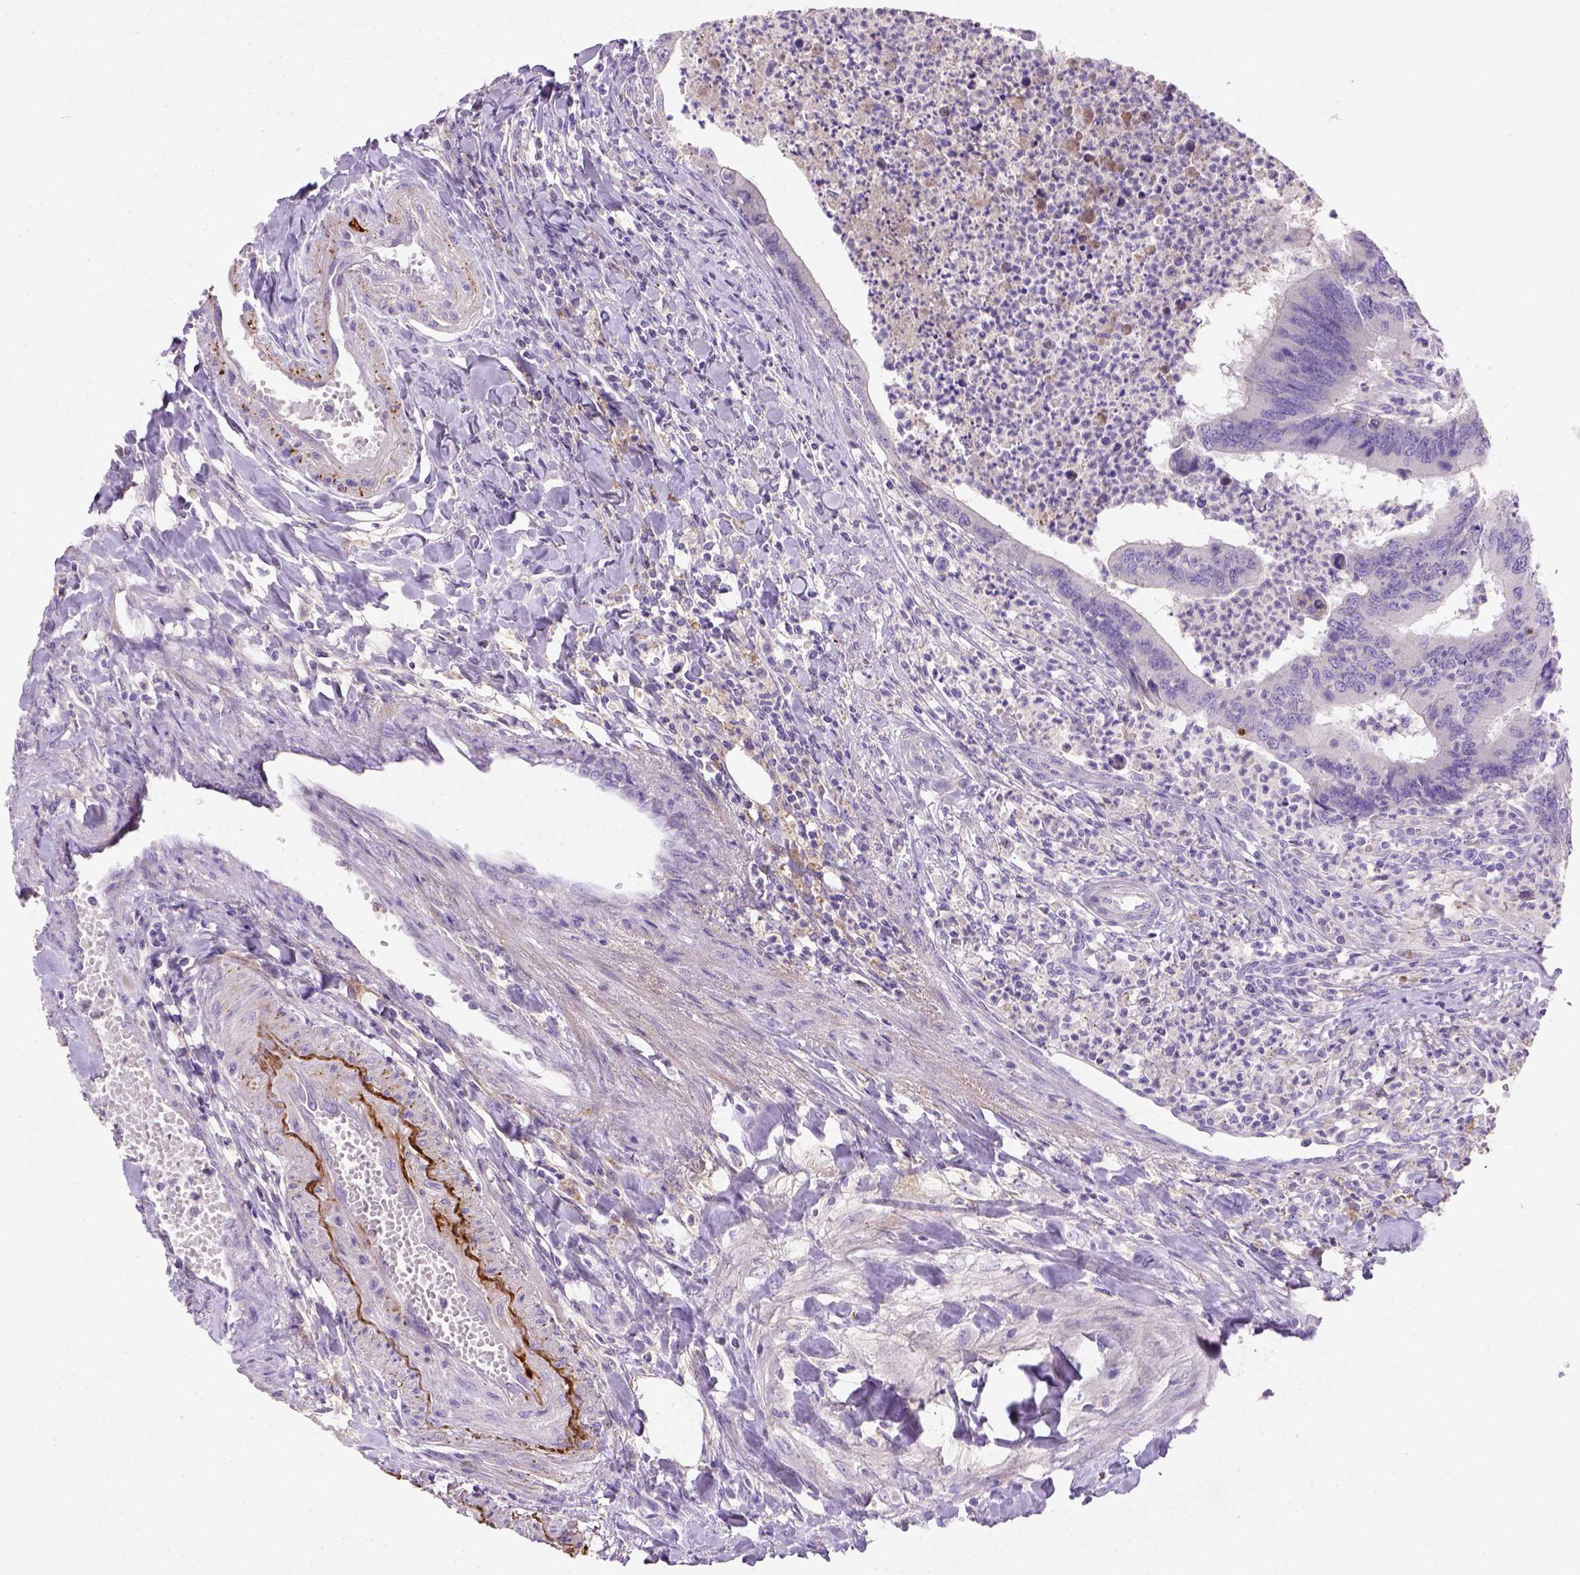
{"staining": {"intensity": "negative", "quantity": "none", "location": "none"}, "tissue": "colorectal cancer", "cell_type": "Tumor cells", "image_type": "cancer", "snomed": [{"axis": "morphology", "description": "Adenocarcinoma, NOS"}, {"axis": "topography", "description": "Colon"}], "caption": "This is a photomicrograph of immunohistochemistry staining of colorectal adenocarcinoma, which shows no staining in tumor cells.", "gene": "NUDT2", "patient": {"sex": "female", "age": 67}}